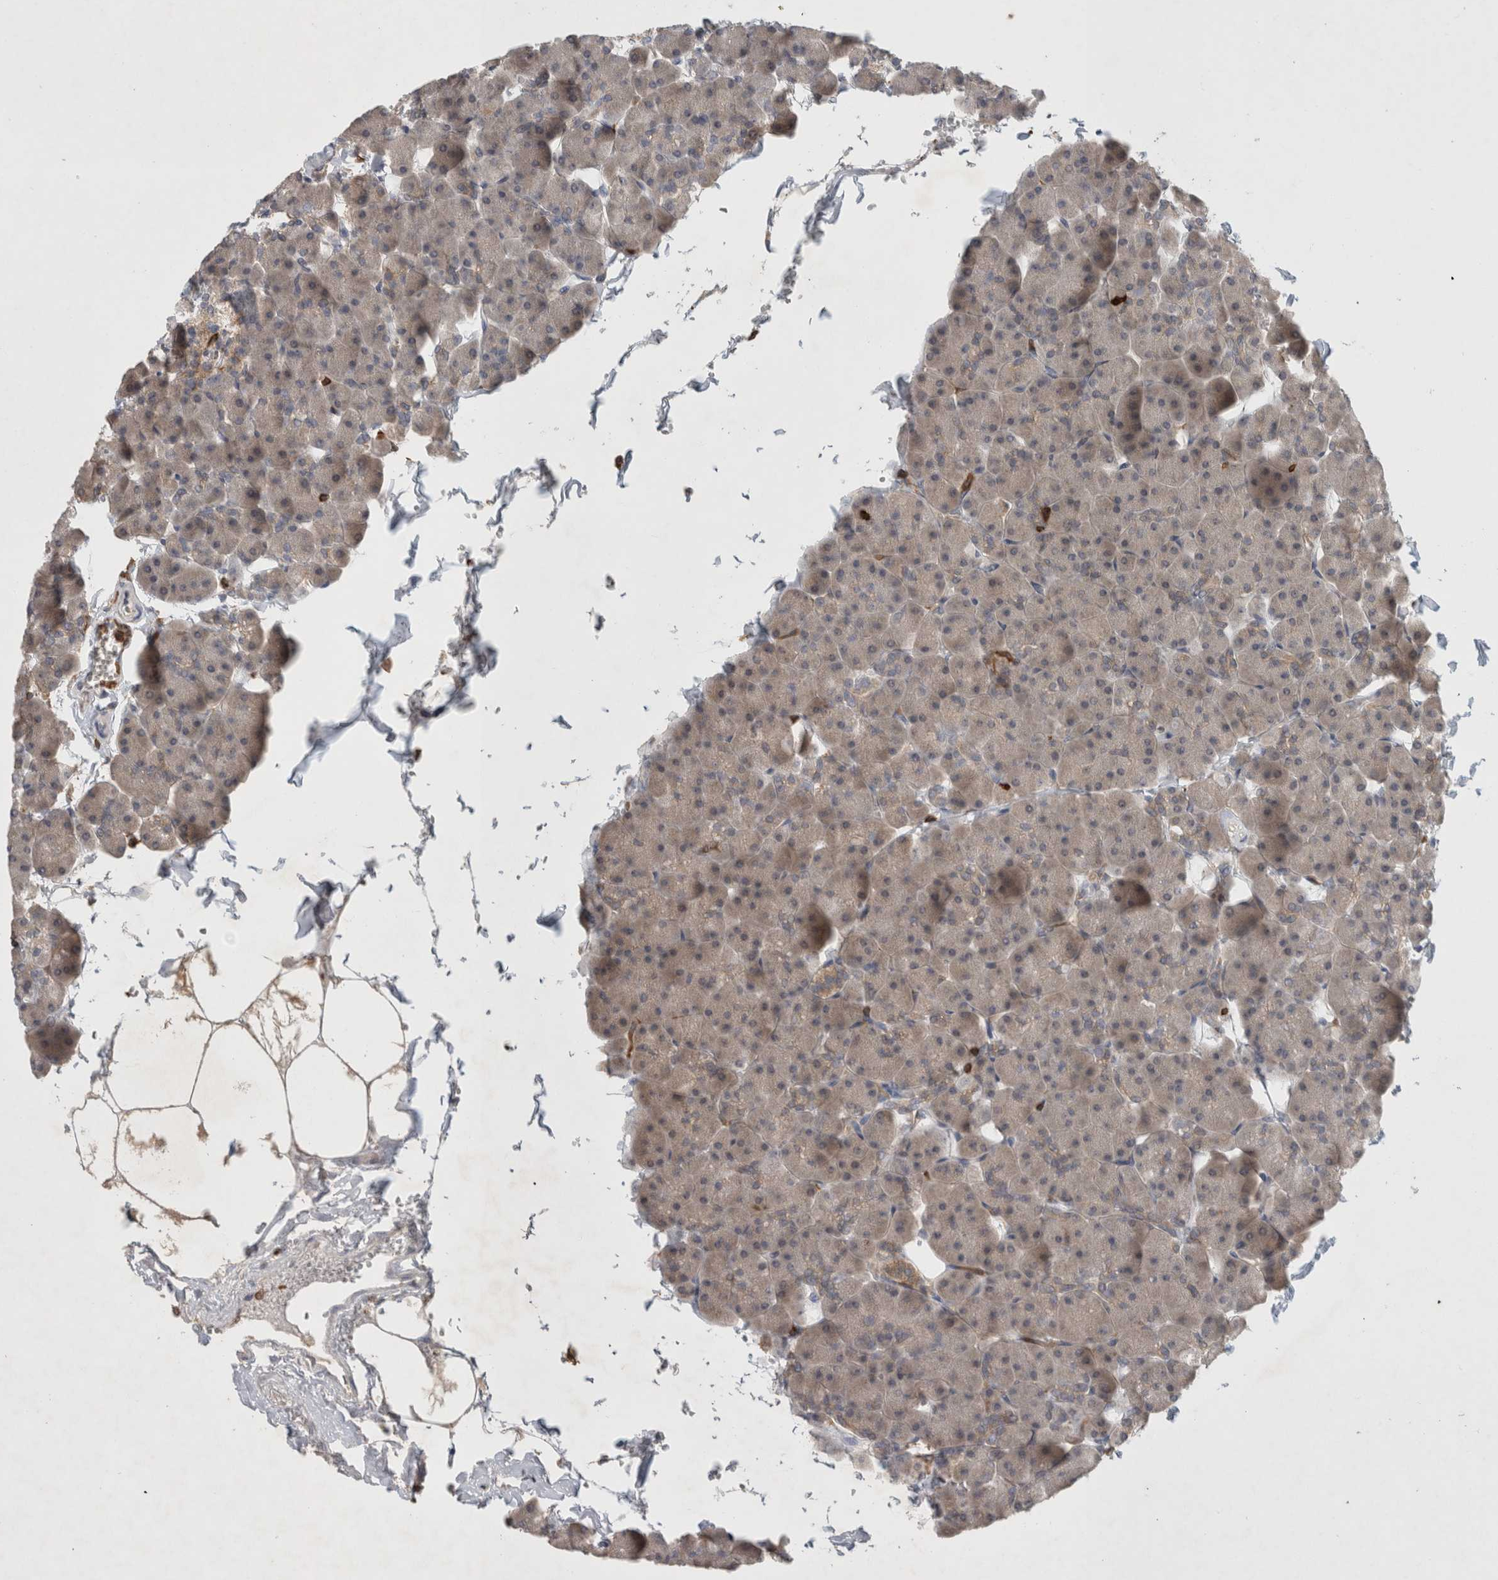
{"staining": {"intensity": "weak", "quantity": "25%-75%", "location": "cytoplasmic/membranous"}, "tissue": "pancreas", "cell_type": "Exocrine glandular cells", "image_type": "normal", "snomed": [{"axis": "morphology", "description": "Normal tissue, NOS"}, {"axis": "topography", "description": "Pancreas"}], "caption": "DAB immunohistochemical staining of benign human pancreas shows weak cytoplasmic/membranous protein expression in approximately 25%-75% of exocrine glandular cells. Nuclei are stained in blue.", "gene": "GFRA2", "patient": {"sex": "male", "age": 35}}